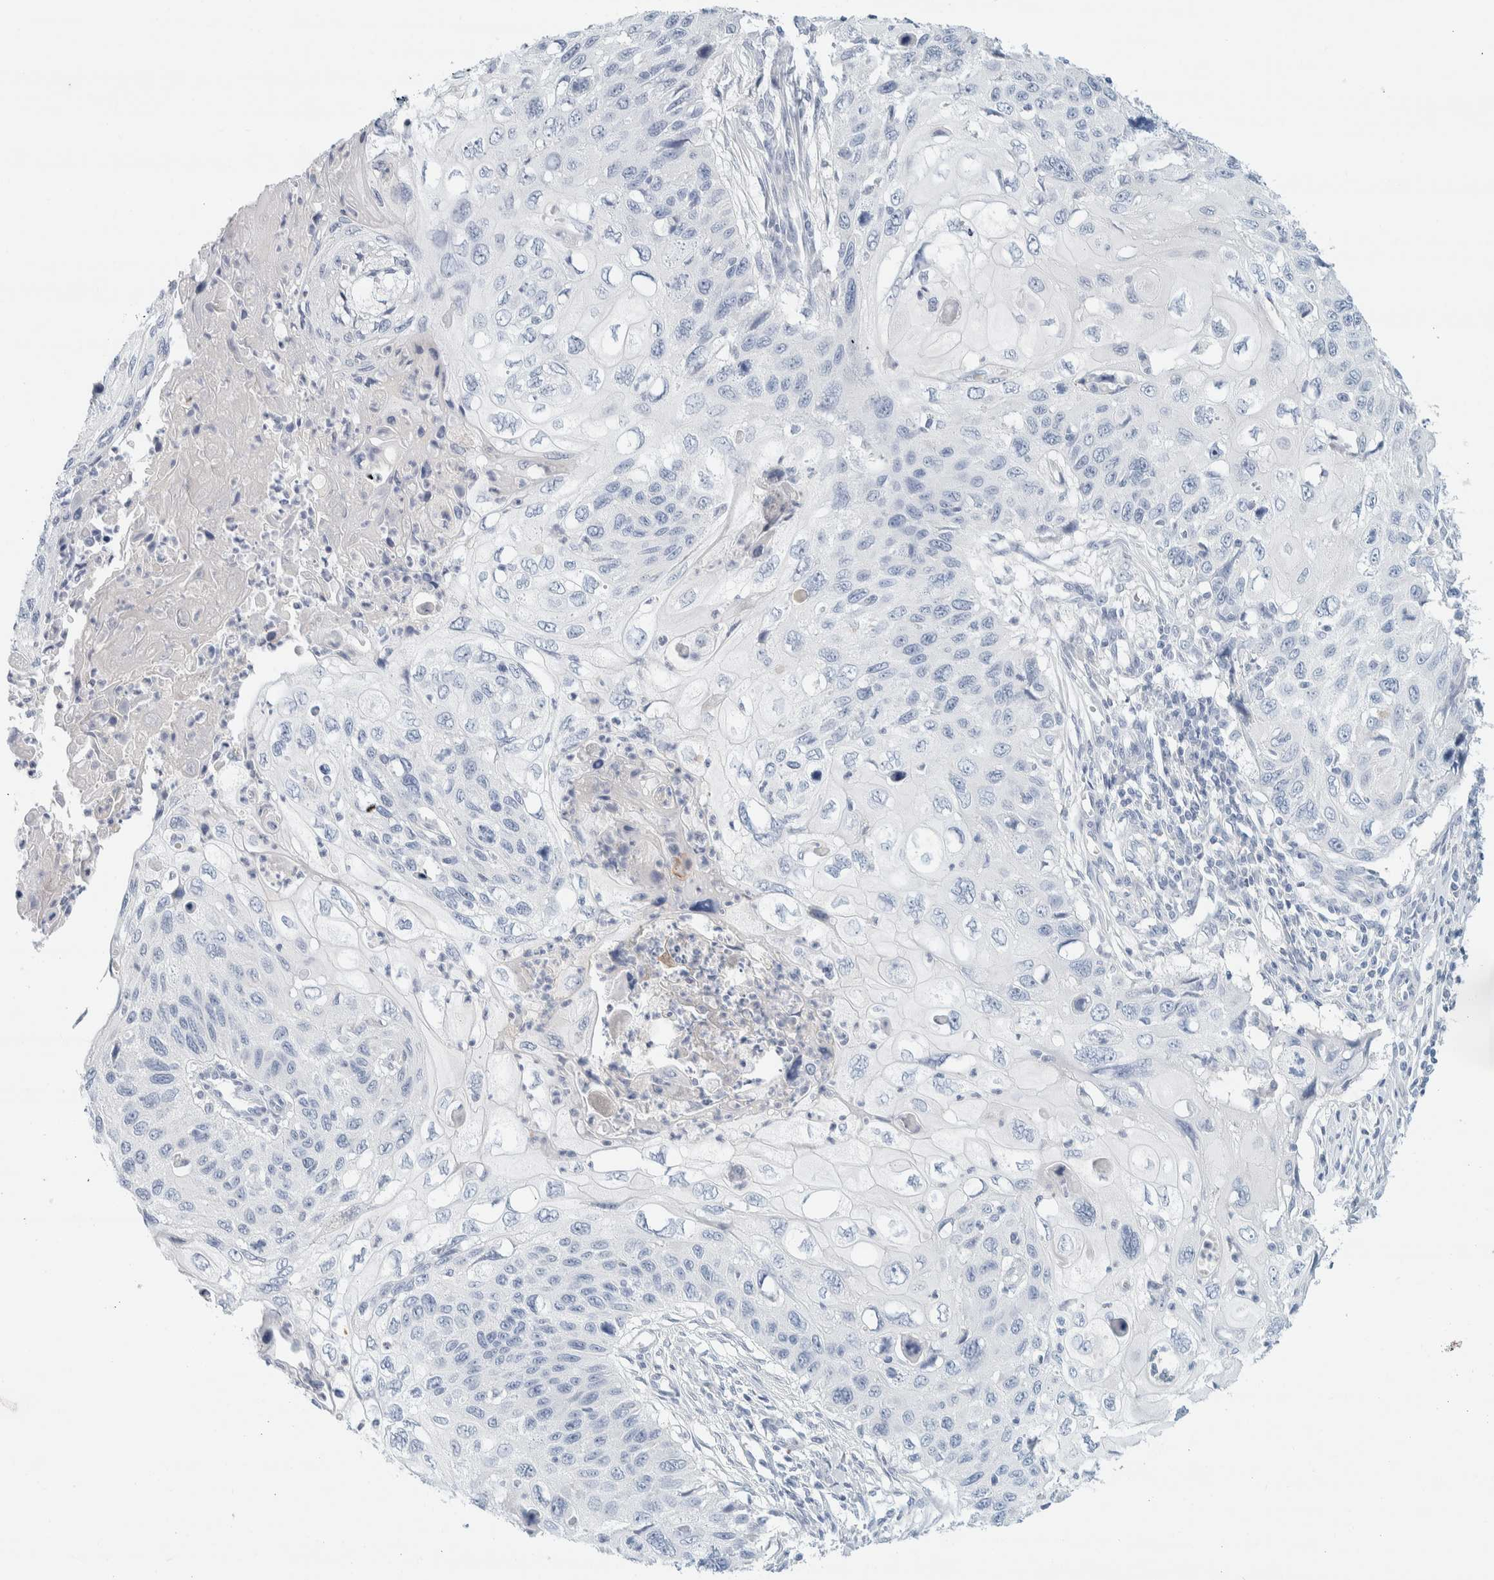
{"staining": {"intensity": "negative", "quantity": "none", "location": "none"}, "tissue": "cervical cancer", "cell_type": "Tumor cells", "image_type": "cancer", "snomed": [{"axis": "morphology", "description": "Squamous cell carcinoma, NOS"}, {"axis": "topography", "description": "Cervix"}], "caption": "High power microscopy micrograph of an immunohistochemistry (IHC) image of cervical cancer, revealing no significant staining in tumor cells. (DAB (3,3'-diaminobenzidine) IHC with hematoxylin counter stain).", "gene": "ALOX12B", "patient": {"sex": "female", "age": 70}}